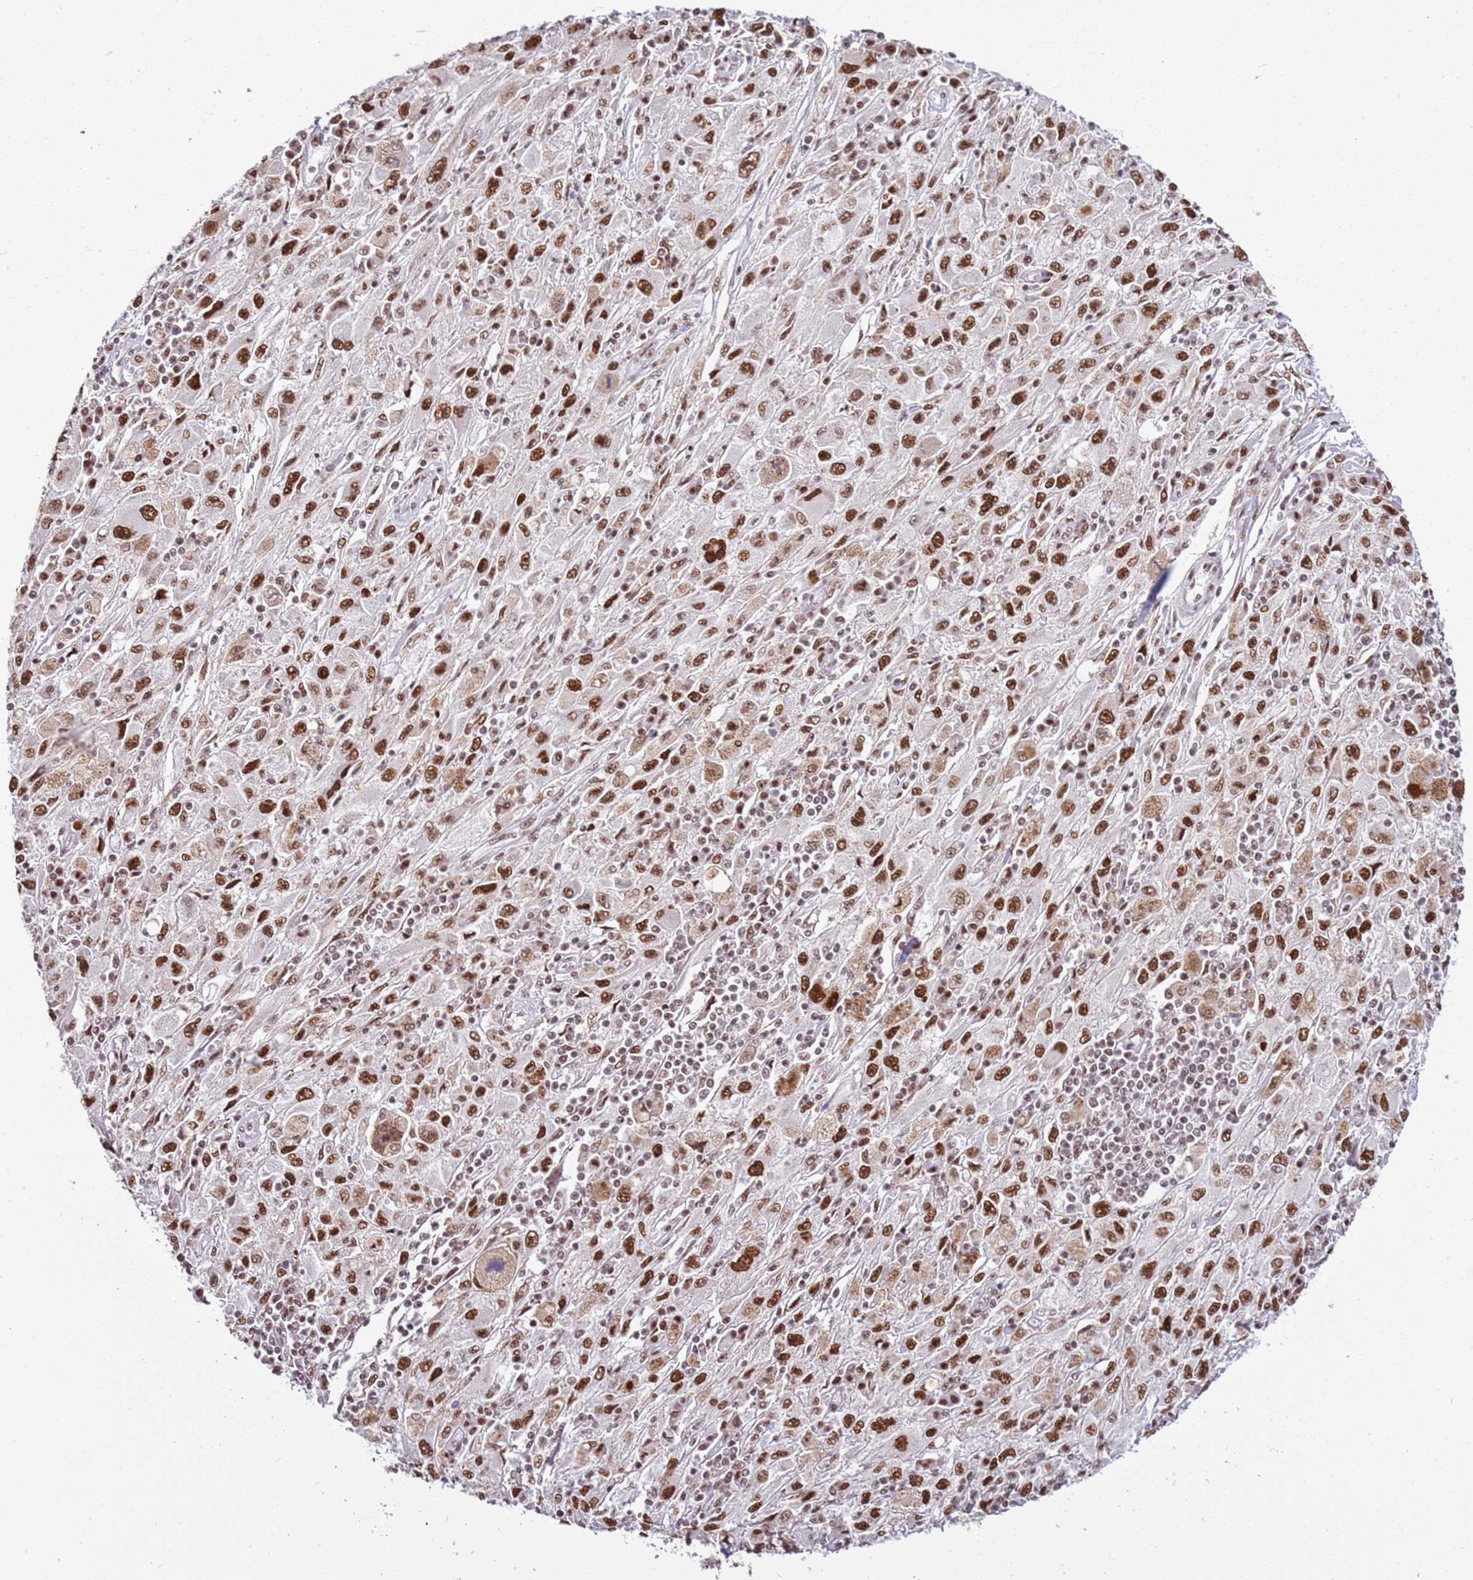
{"staining": {"intensity": "moderate", "quantity": ">75%", "location": "nuclear"}, "tissue": "melanoma", "cell_type": "Tumor cells", "image_type": "cancer", "snomed": [{"axis": "morphology", "description": "Malignant melanoma, Metastatic site"}, {"axis": "topography", "description": "Skin"}], "caption": "Melanoma was stained to show a protein in brown. There is medium levels of moderate nuclear expression in approximately >75% of tumor cells.", "gene": "AKAP8L", "patient": {"sex": "male", "age": 53}}